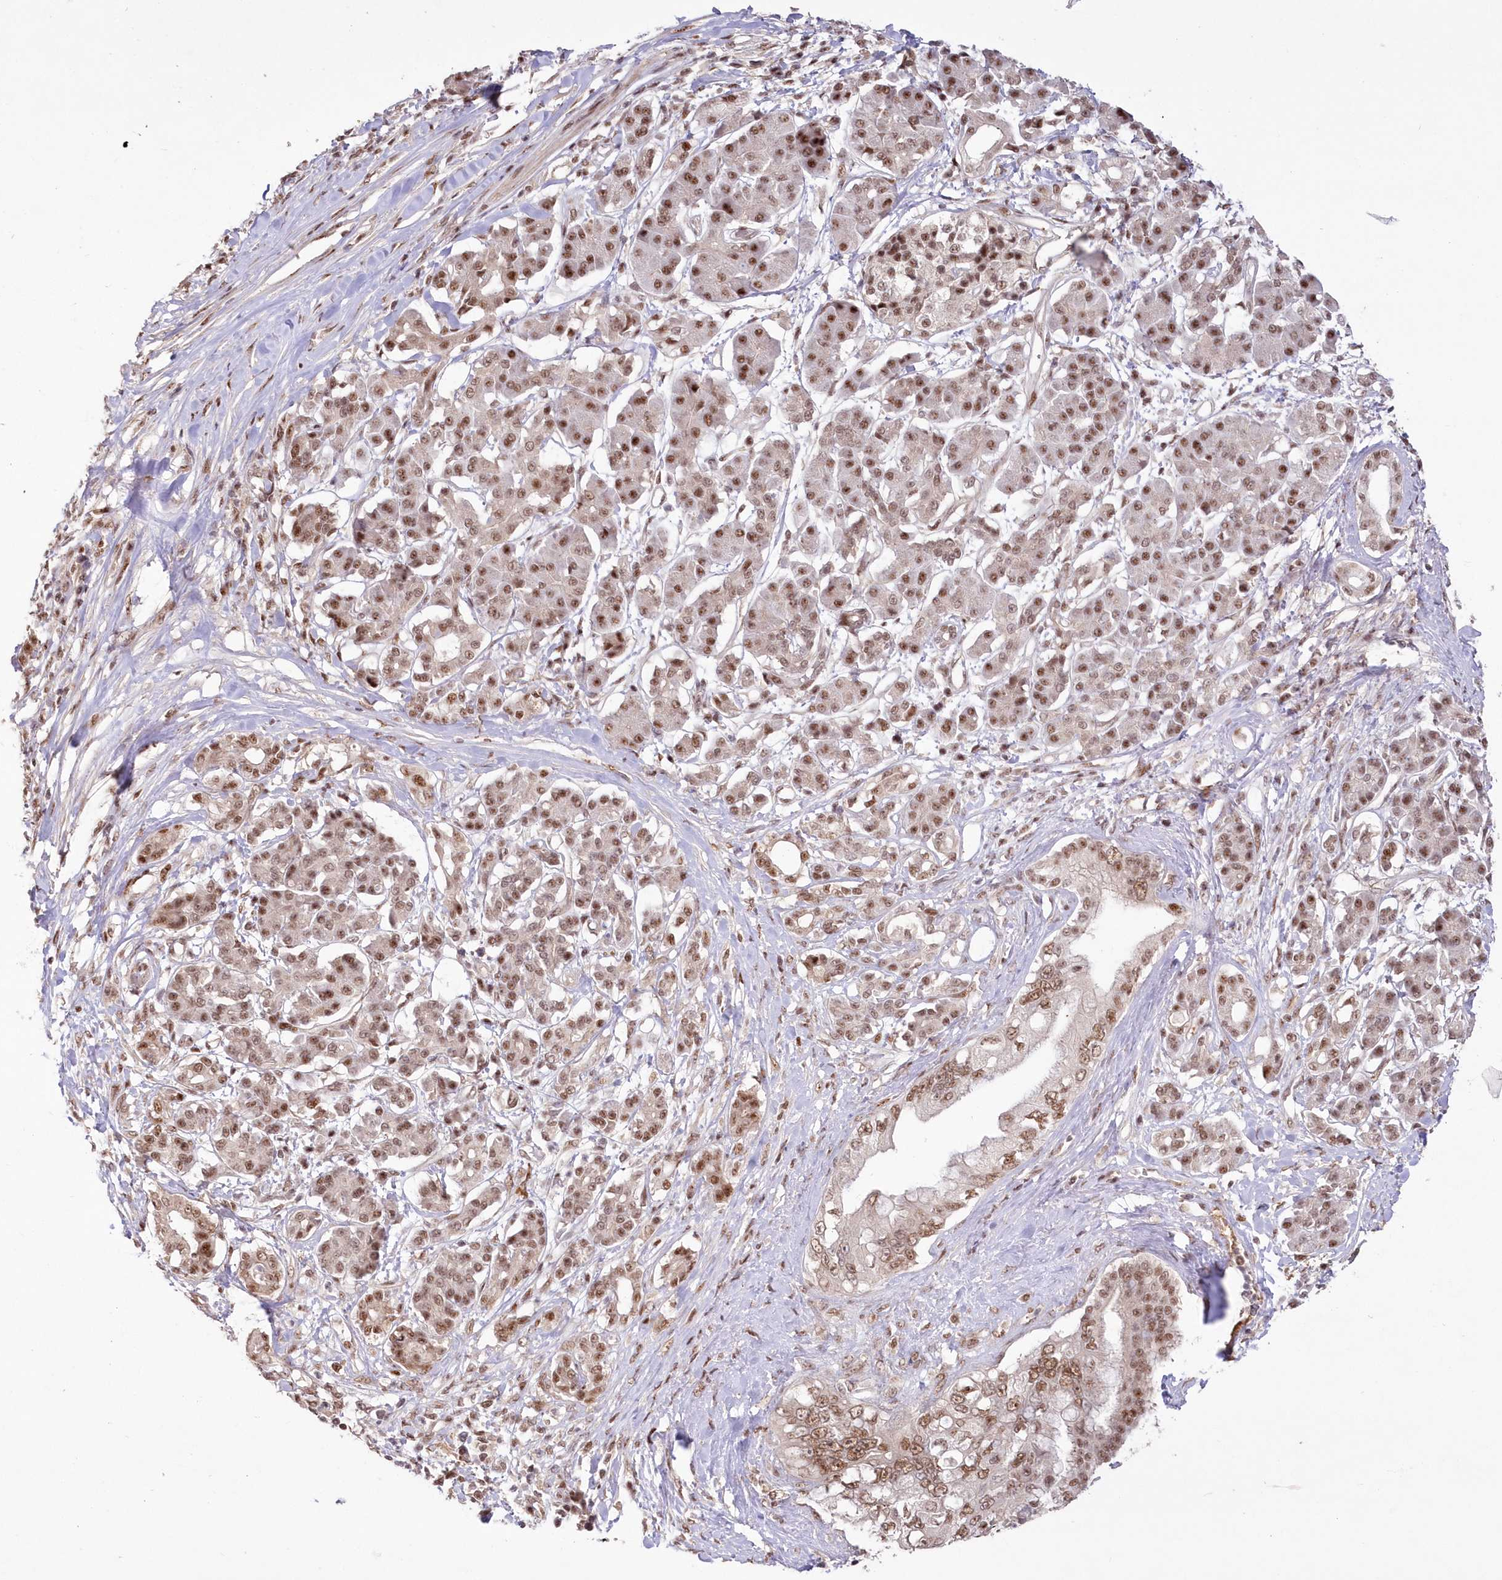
{"staining": {"intensity": "moderate", "quantity": ">75%", "location": "nuclear"}, "tissue": "pancreatic cancer", "cell_type": "Tumor cells", "image_type": "cancer", "snomed": [{"axis": "morphology", "description": "Adenocarcinoma, NOS"}, {"axis": "topography", "description": "Pancreas"}], "caption": "Tumor cells display medium levels of moderate nuclear staining in approximately >75% of cells in human pancreatic cancer (adenocarcinoma). The protein of interest is shown in brown color, while the nuclei are stained blue.", "gene": "WBP1L", "patient": {"sex": "female", "age": 56}}